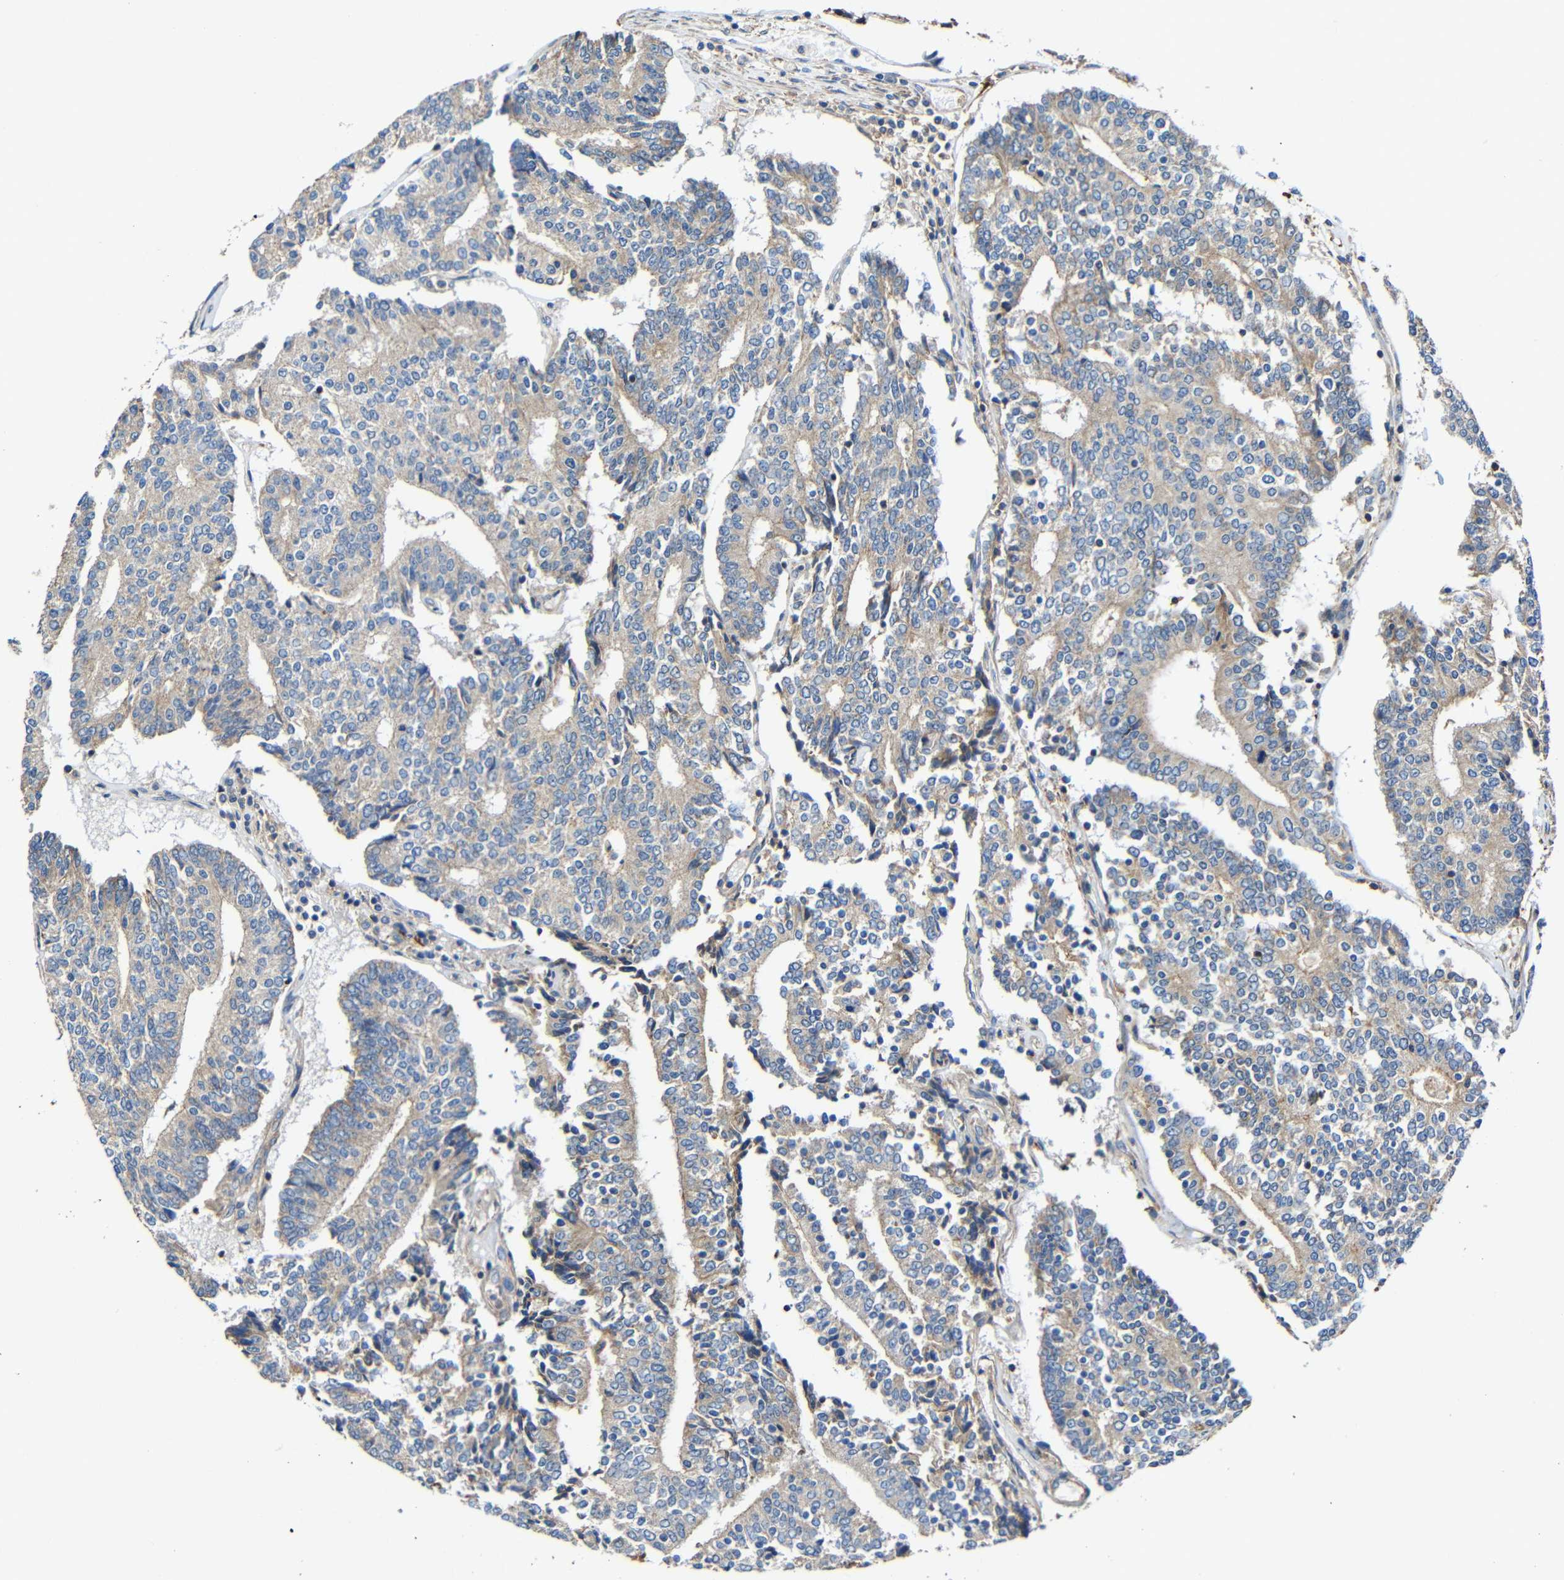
{"staining": {"intensity": "weak", "quantity": "<25%", "location": "cytoplasmic/membranous"}, "tissue": "prostate cancer", "cell_type": "Tumor cells", "image_type": "cancer", "snomed": [{"axis": "morphology", "description": "Normal tissue, NOS"}, {"axis": "morphology", "description": "Adenocarcinoma, High grade"}, {"axis": "topography", "description": "Prostate"}, {"axis": "topography", "description": "Seminal veicle"}], "caption": "Protein analysis of adenocarcinoma (high-grade) (prostate) exhibits no significant expression in tumor cells.", "gene": "RHOT2", "patient": {"sex": "male", "age": 55}}